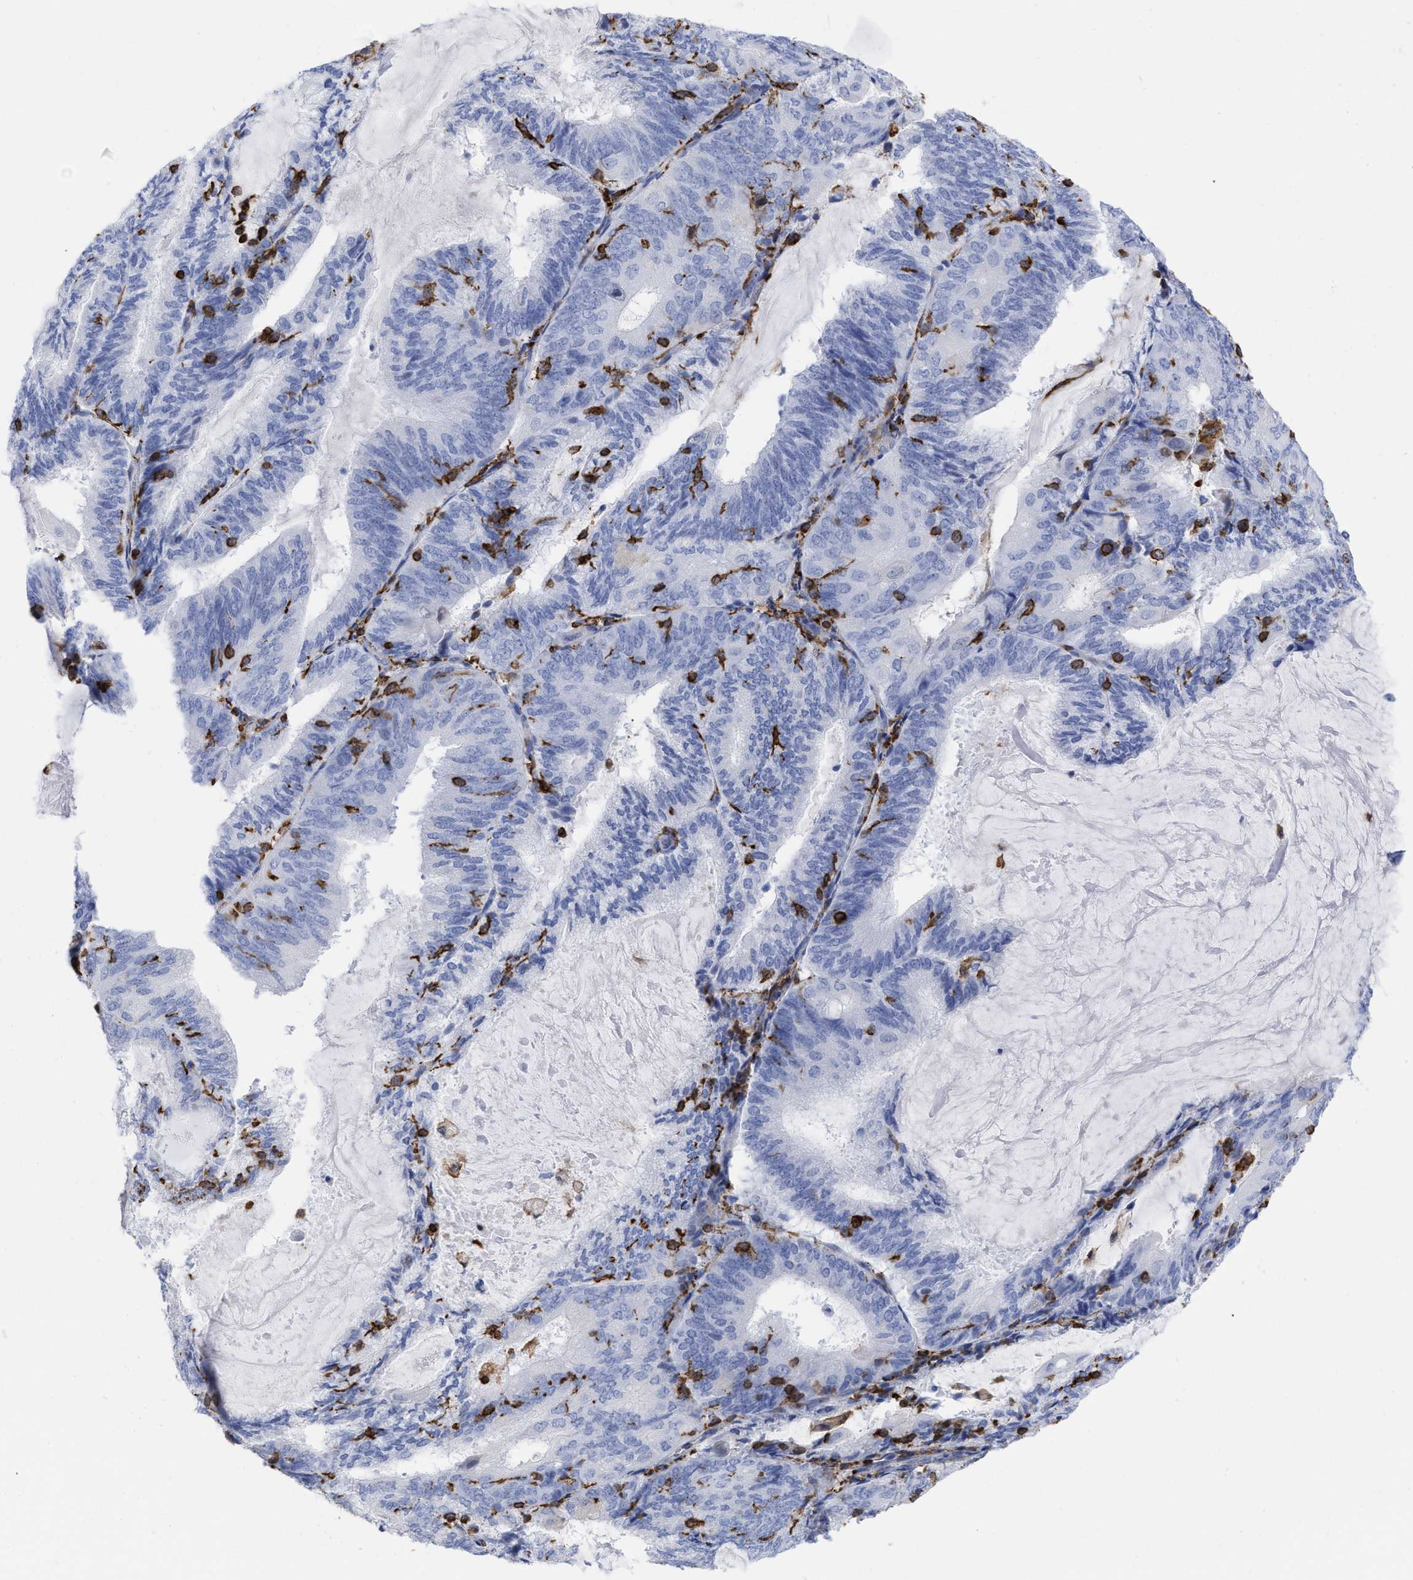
{"staining": {"intensity": "negative", "quantity": "none", "location": "none"}, "tissue": "endometrial cancer", "cell_type": "Tumor cells", "image_type": "cancer", "snomed": [{"axis": "morphology", "description": "Adenocarcinoma, NOS"}, {"axis": "topography", "description": "Endometrium"}], "caption": "The immunohistochemistry image has no significant positivity in tumor cells of endometrial cancer tissue.", "gene": "HCLS1", "patient": {"sex": "female", "age": 81}}